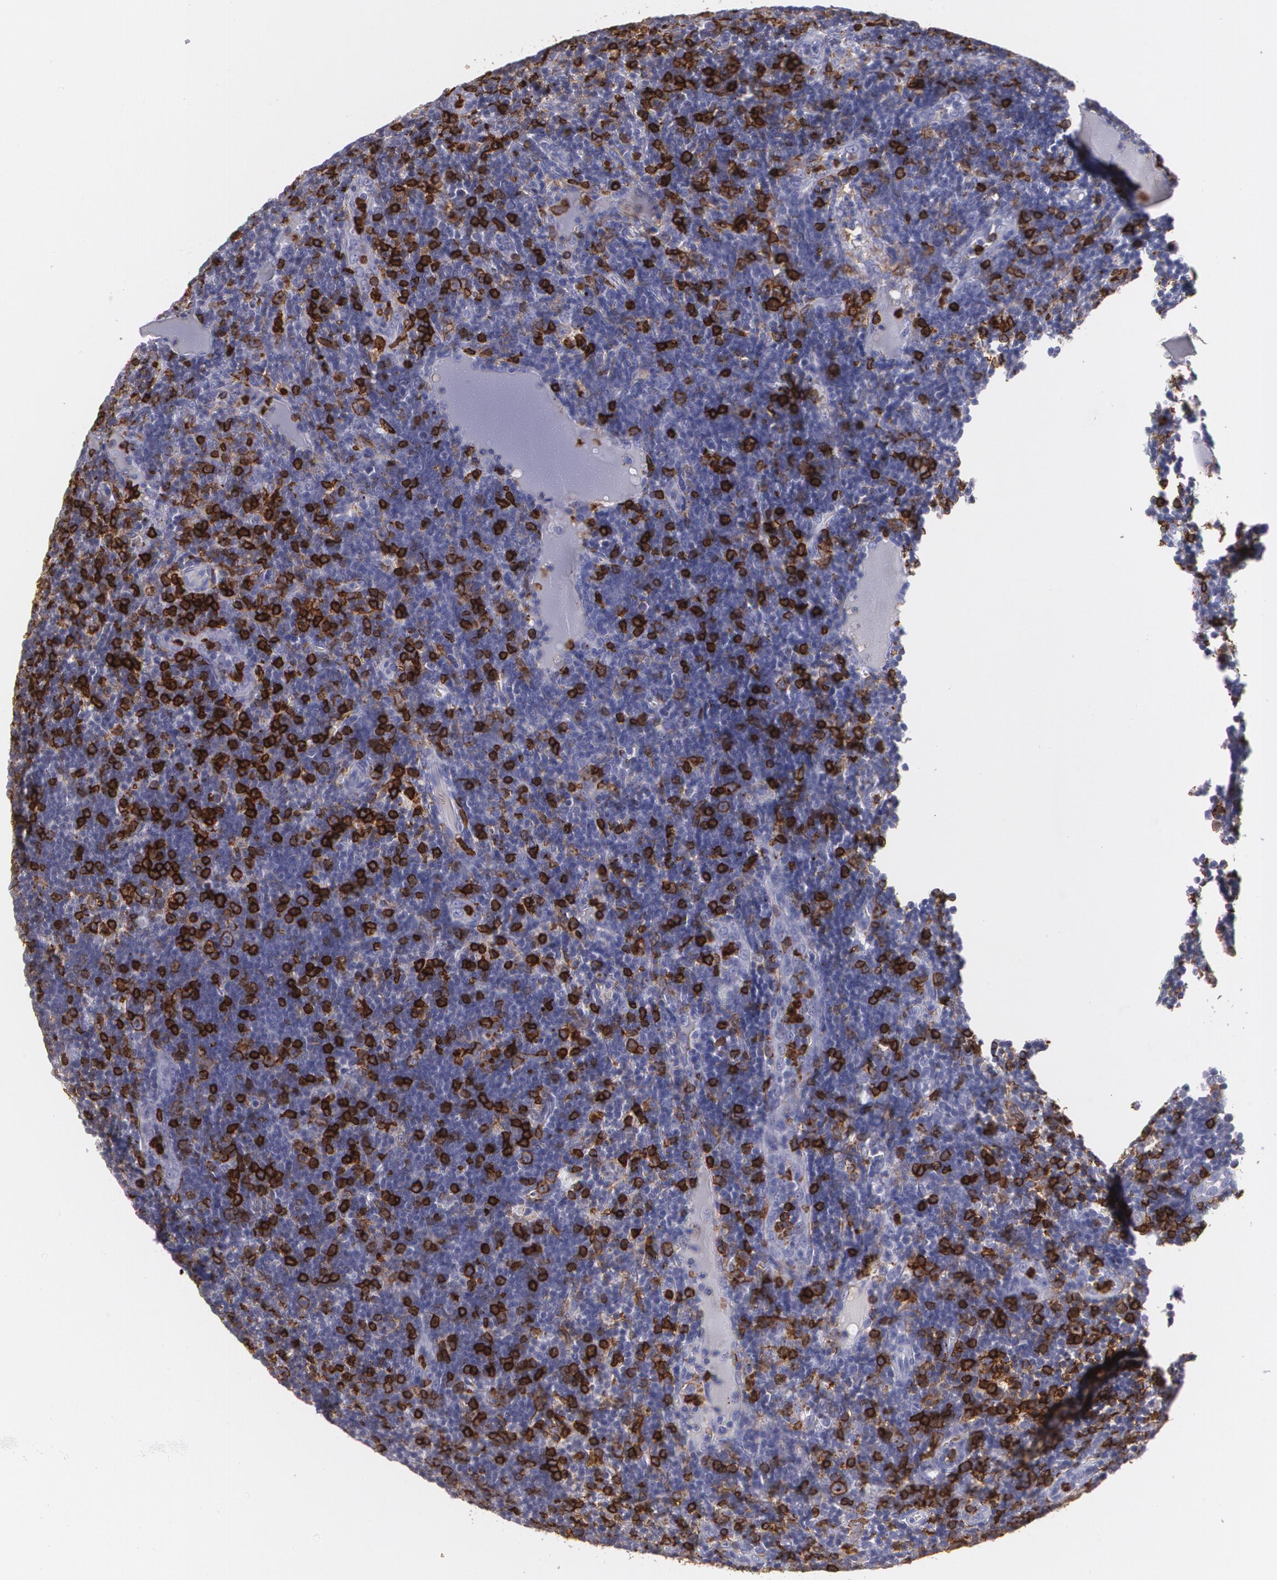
{"staining": {"intensity": "strong", "quantity": "25%-75%", "location": "nuclear"}, "tissue": "lymph node", "cell_type": "Non-germinal center cells", "image_type": "normal", "snomed": [{"axis": "morphology", "description": "Normal tissue, NOS"}, {"axis": "morphology", "description": "Inflammation, NOS"}, {"axis": "topography", "description": "Lymph node"}, {"axis": "topography", "description": "Salivary gland"}], "caption": "This micrograph displays immunohistochemistry staining of benign lymph node, with high strong nuclear staining in approximately 25%-75% of non-germinal center cells.", "gene": "PTPRC", "patient": {"sex": "male", "age": 3}}